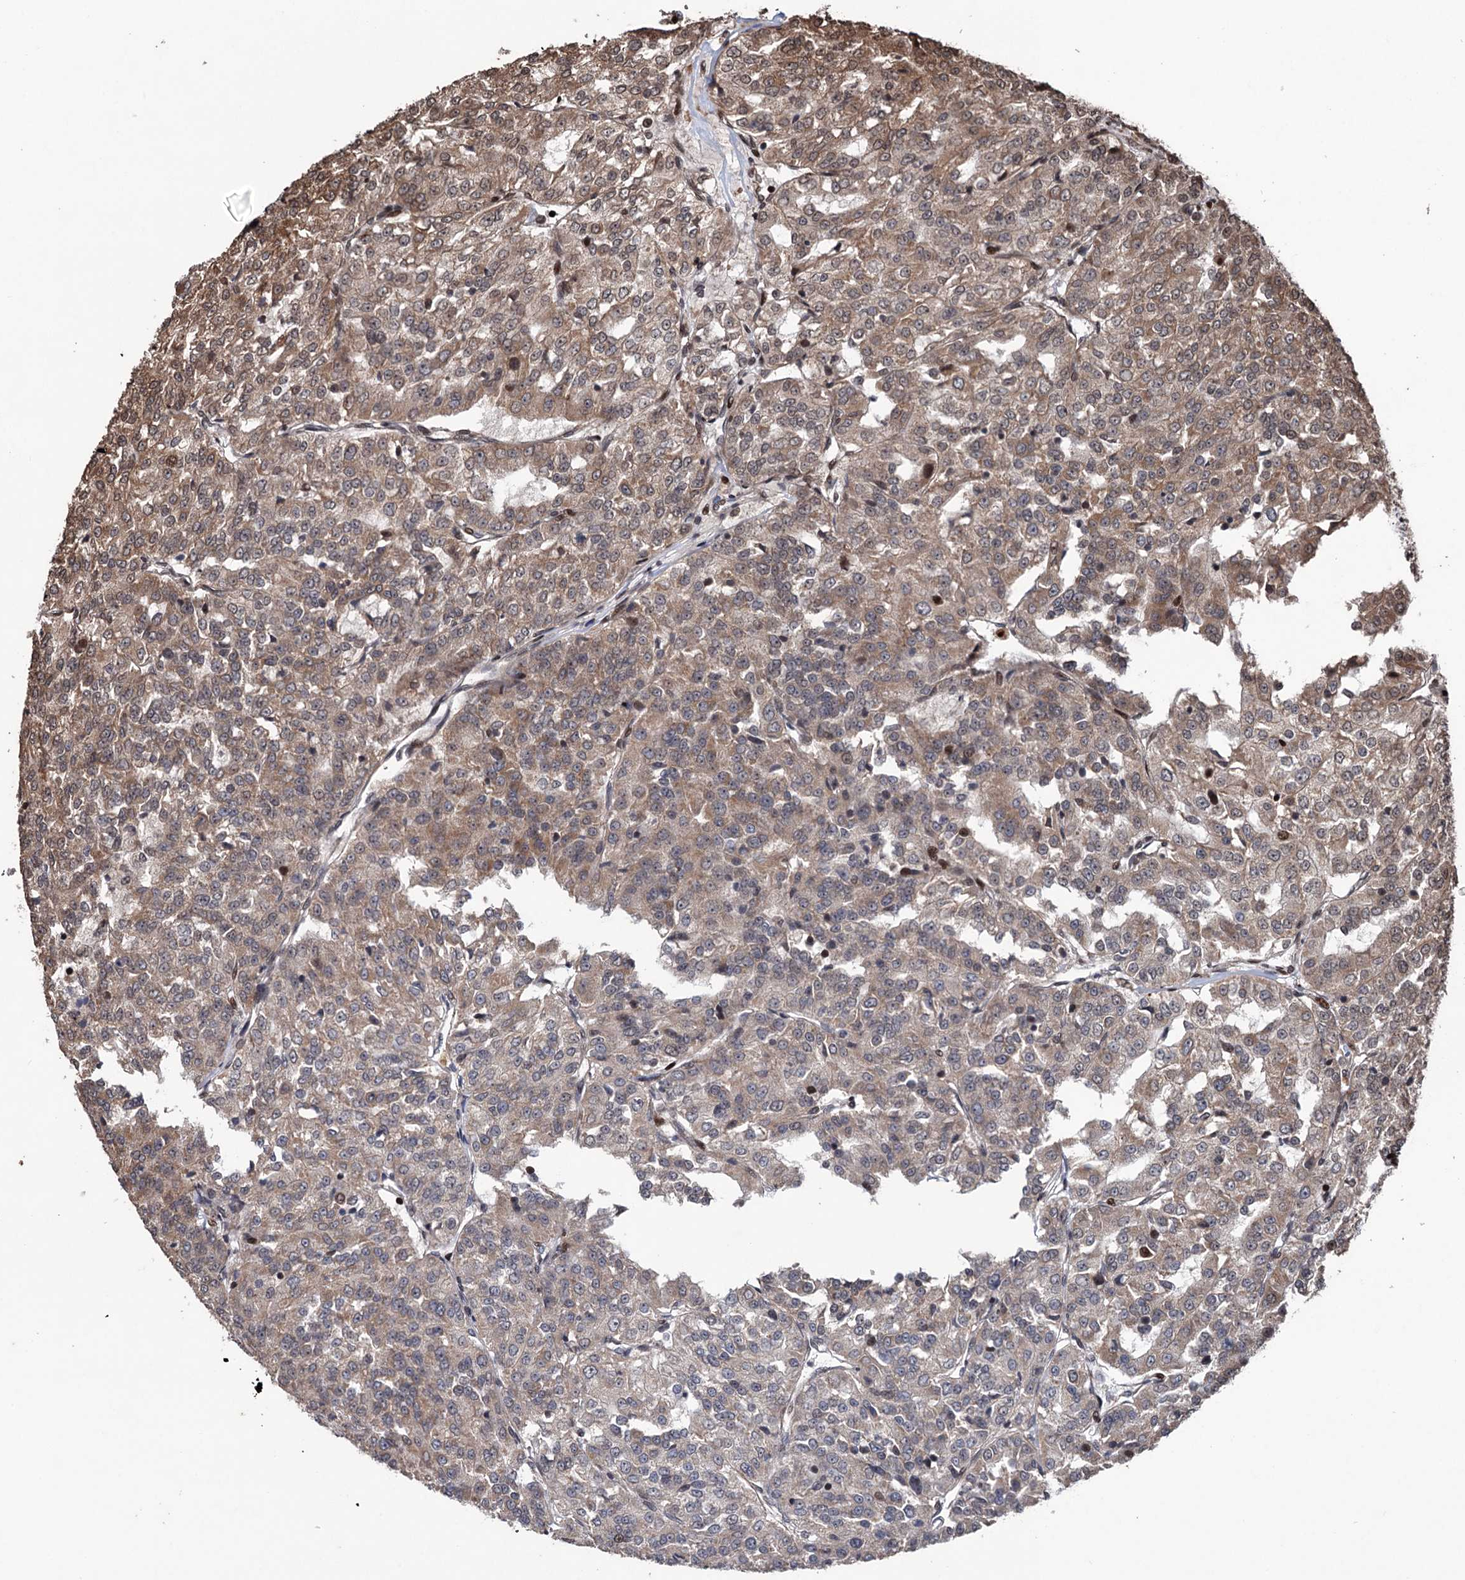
{"staining": {"intensity": "moderate", "quantity": "25%-75%", "location": "cytoplasmic/membranous"}, "tissue": "renal cancer", "cell_type": "Tumor cells", "image_type": "cancer", "snomed": [{"axis": "morphology", "description": "Adenocarcinoma, NOS"}, {"axis": "topography", "description": "Kidney"}], "caption": "Protein staining demonstrates moderate cytoplasmic/membranous positivity in approximately 25%-75% of tumor cells in adenocarcinoma (renal). Nuclei are stained in blue.", "gene": "EYA4", "patient": {"sex": "female", "age": 63}}